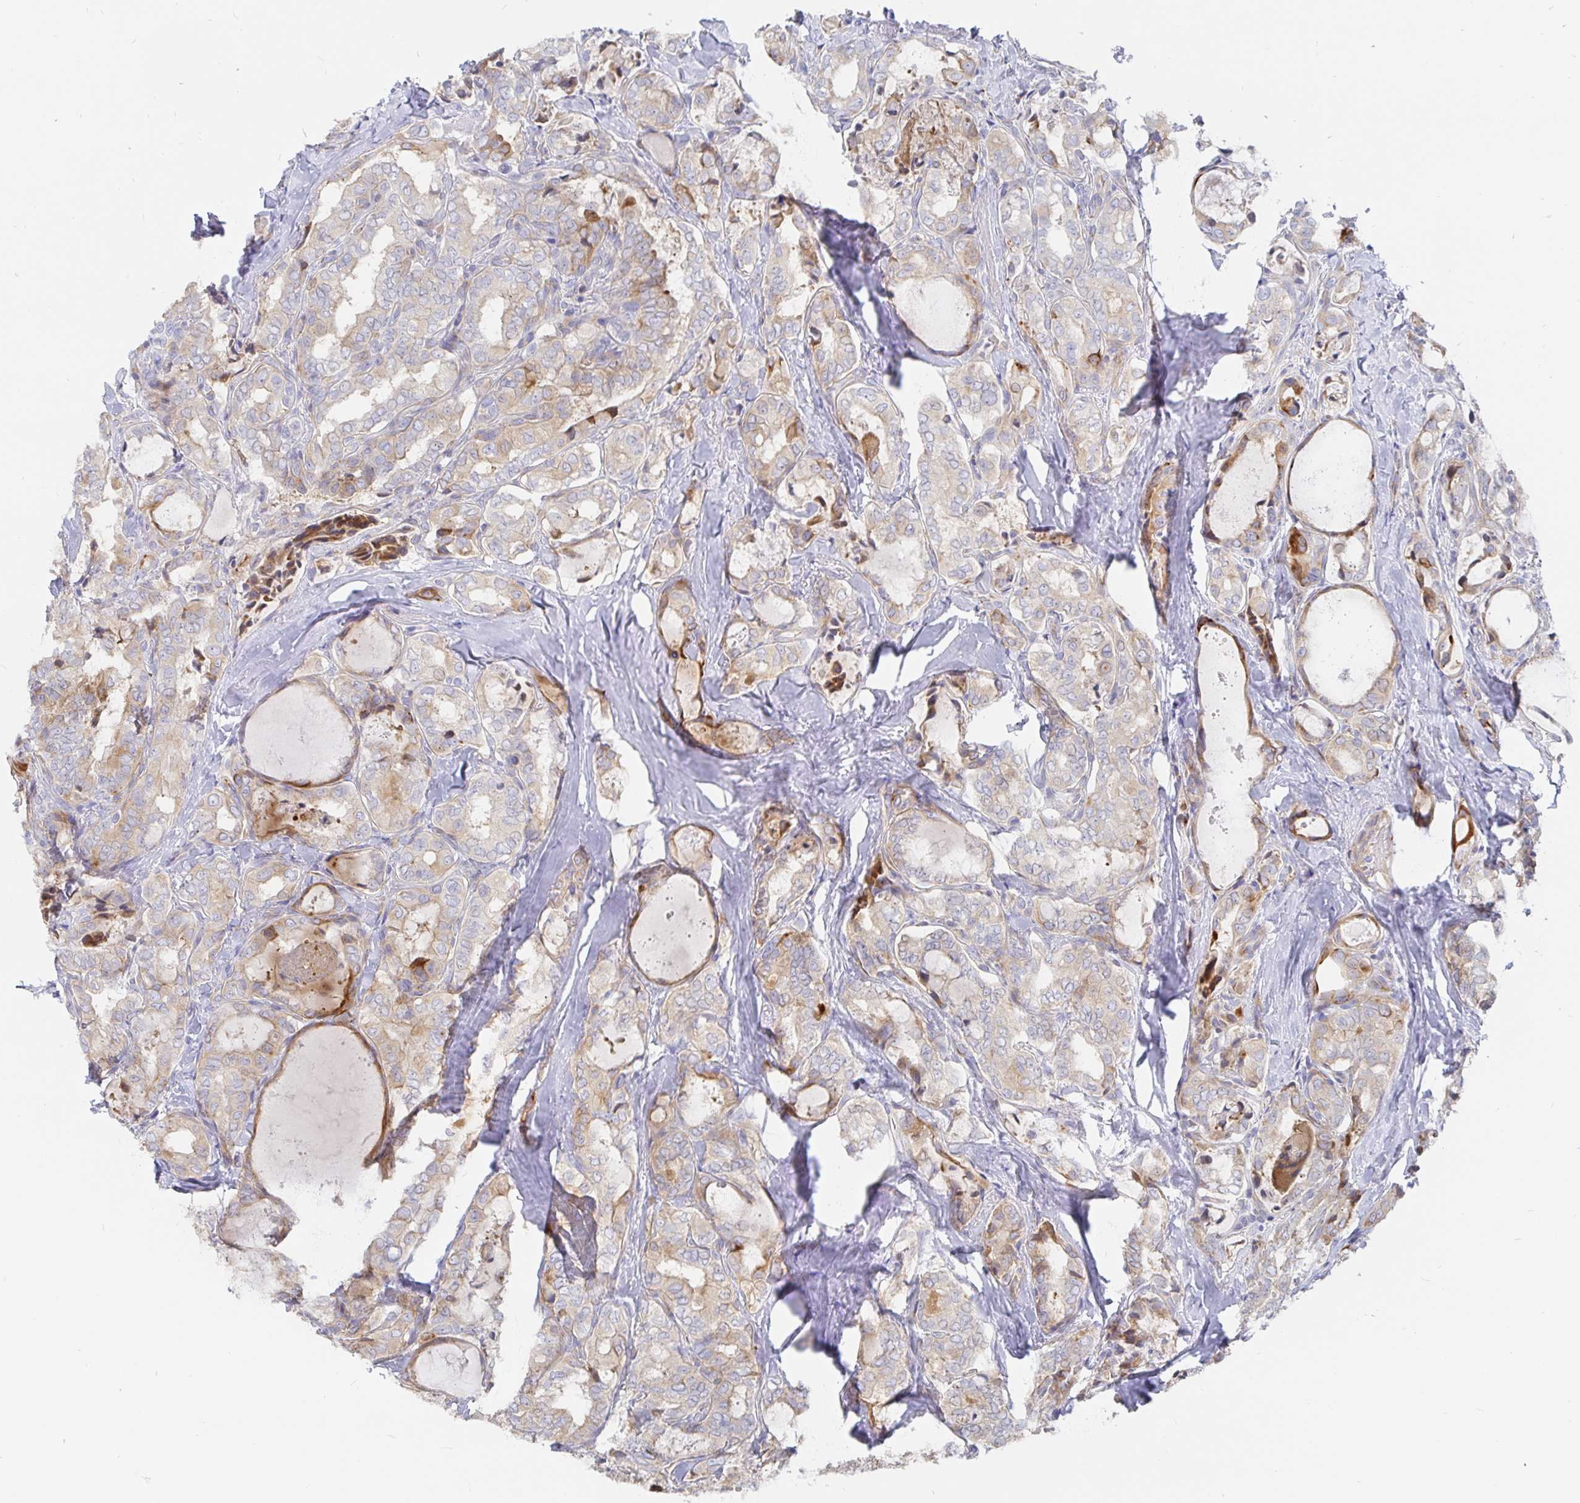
{"staining": {"intensity": "weak", "quantity": "<25%", "location": "cytoplasmic/membranous"}, "tissue": "thyroid cancer", "cell_type": "Tumor cells", "image_type": "cancer", "snomed": [{"axis": "morphology", "description": "Papillary adenocarcinoma, NOS"}, {"axis": "topography", "description": "Thyroid gland"}], "caption": "The micrograph displays no significant expression in tumor cells of thyroid cancer.", "gene": "KCTD19", "patient": {"sex": "female", "age": 75}}